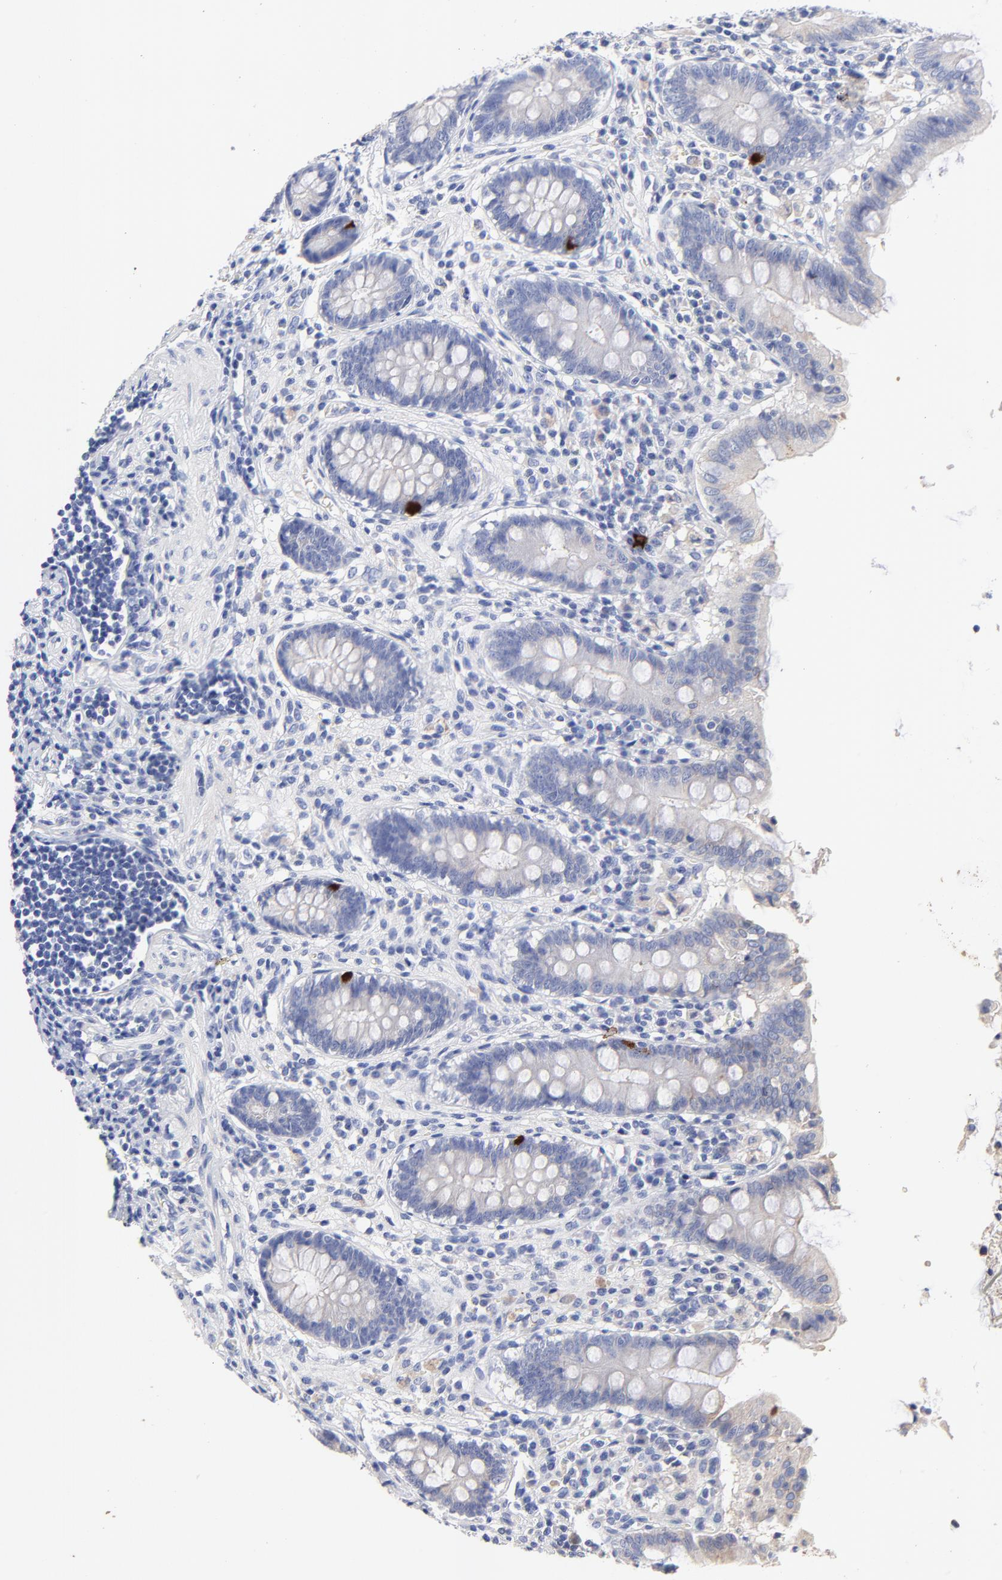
{"staining": {"intensity": "negative", "quantity": "none", "location": "none"}, "tissue": "appendix", "cell_type": "Glandular cells", "image_type": "normal", "snomed": [{"axis": "morphology", "description": "Normal tissue, NOS"}, {"axis": "topography", "description": "Appendix"}], "caption": "Micrograph shows no significant protein positivity in glandular cells of benign appendix. (Stains: DAB (3,3'-diaminobenzidine) immunohistochemistry (IHC) with hematoxylin counter stain, Microscopy: brightfield microscopy at high magnification).", "gene": "FBXO10", "patient": {"sex": "female", "age": 50}}